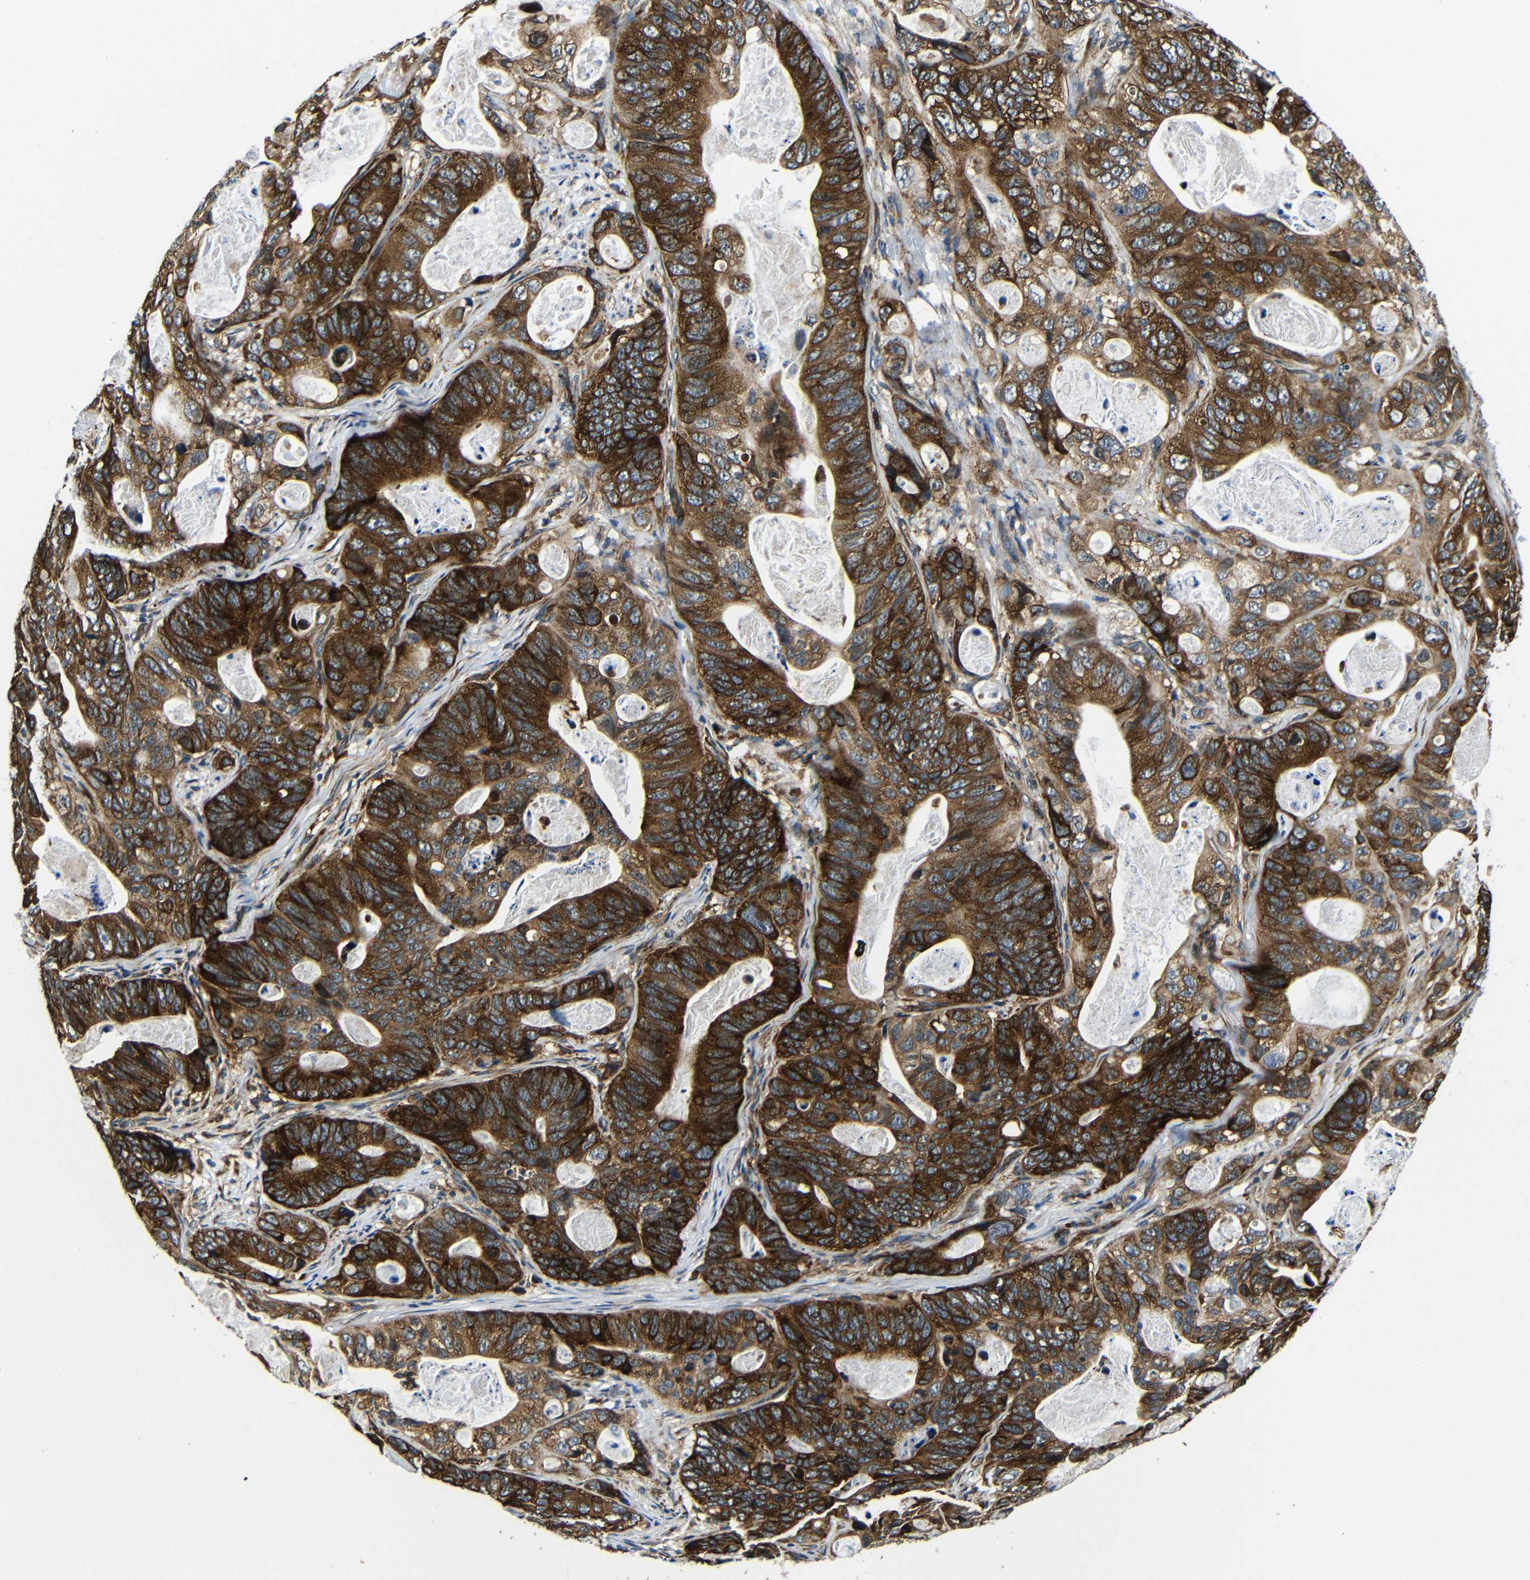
{"staining": {"intensity": "strong", "quantity": ">75%", "location": "cytoplasmic/membranous"}, "tissue": "stomach cancer", "cell_type": "Tumor cells", "image_type": "cancer", "snomed": [{"axis": "morphology", "description": "Adenocarcinoma, NOS"}, {"axis": "topography", "description": "Stomach"}], "caption": "The histopathology image exhibits a brown stain indicating the presence of a protein in the cytoplasmic/membranous of tumor cells in stomach adenocarcinoma.", "gene": "ABCE1", "patient": {"sex": "female", "age": 89}}